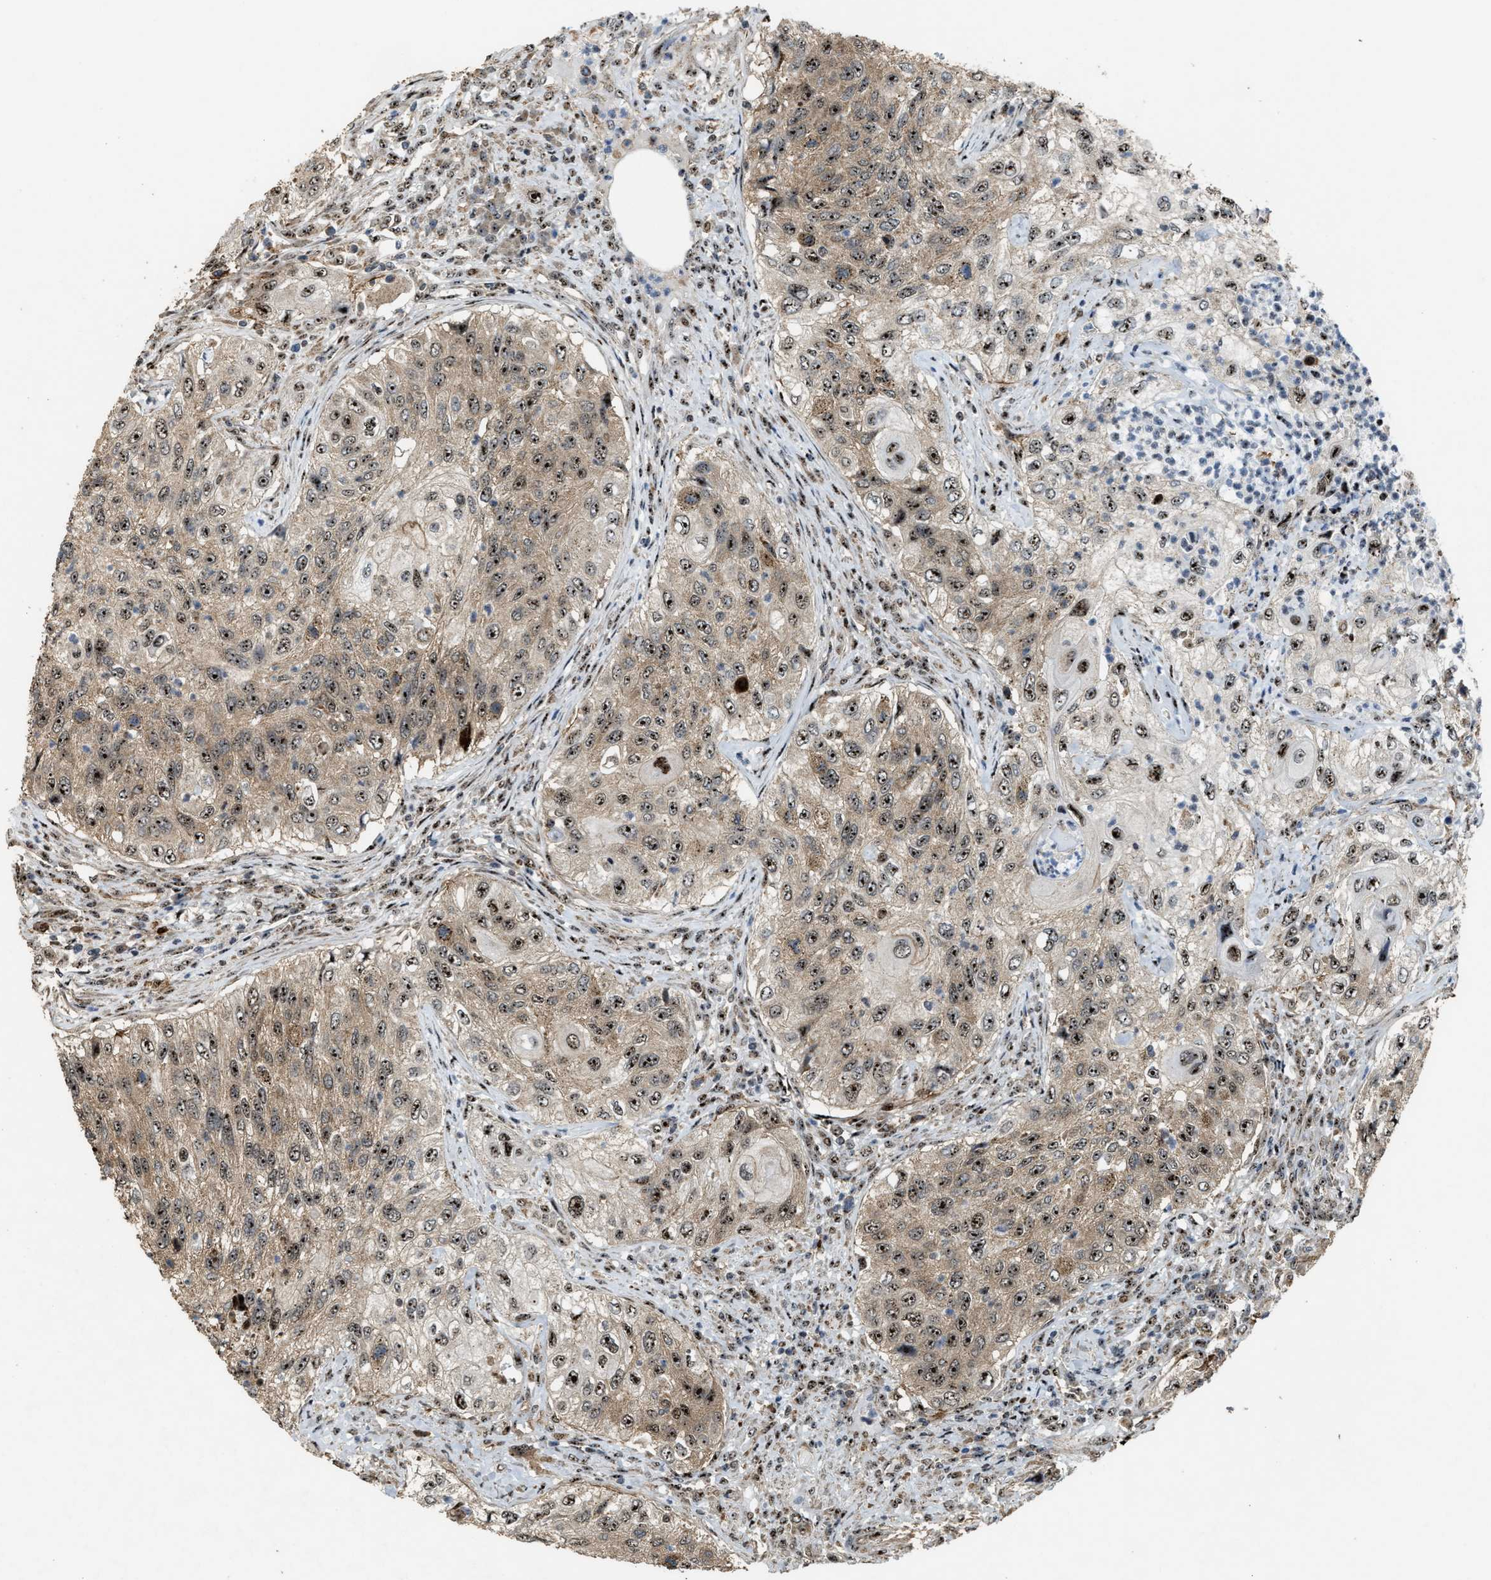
{"staining": {"intensity": "moderate", "quantity": ">75%", "location": "cytoplasmic/membranous,nuclear"}, "tissue": "urothelial cancer", "cell_type": "Tumor cells", "image_type": "cancer", "snomed": [{"axis": "morphology", "description": "Urothelial carcinoma, High grade"}, {"axis": "topography", "description": "Urinary bladder"}], "caption": "A brown stain highlights moderate cytoplasmic/membranous and nuclear staining of a protein in urothelial cancer tumor cells.", "gene": "ZNF687", "patient": {"sex": "female", "age": 60}}